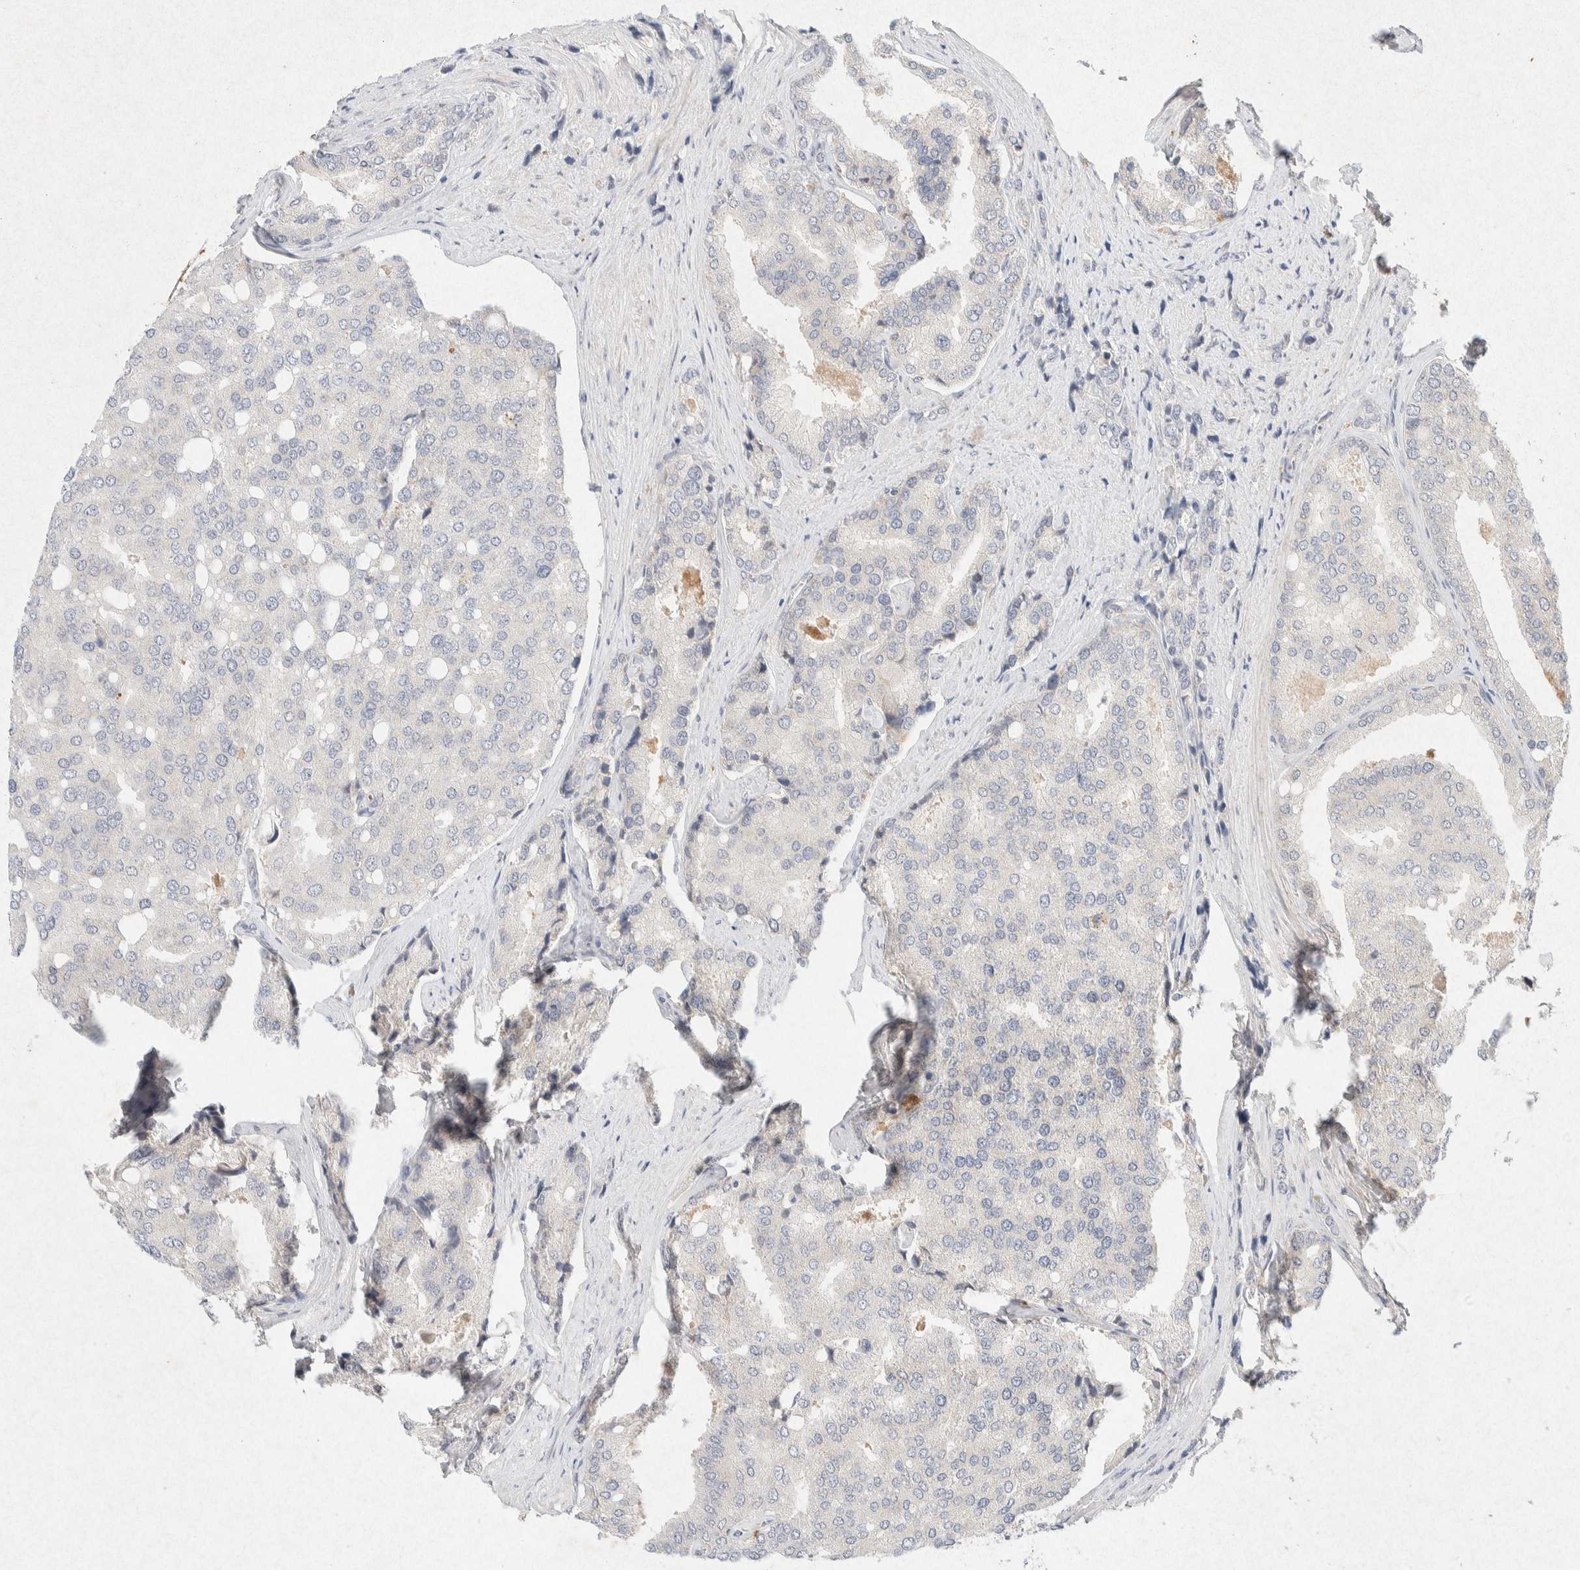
{"staining": {"intensity": "negative", "quantity": "none", "location": "none"}, "tissue": "prostate cancer", "cell_type": "Tumor cells", "image_type": "cancer", "snomed": [{"axis": "morphology", "description": "Adenocarcinoma, High grade"}, {"axis": "topography", "description": "Prostate"}], "caption": "This is an IHC histopathology image of prostate cancer (high-grade adenocarcinoma). There is no expression in tumor cells.", "gene": "GNAI1", "patient": {"sex": "male", "age": 50}}